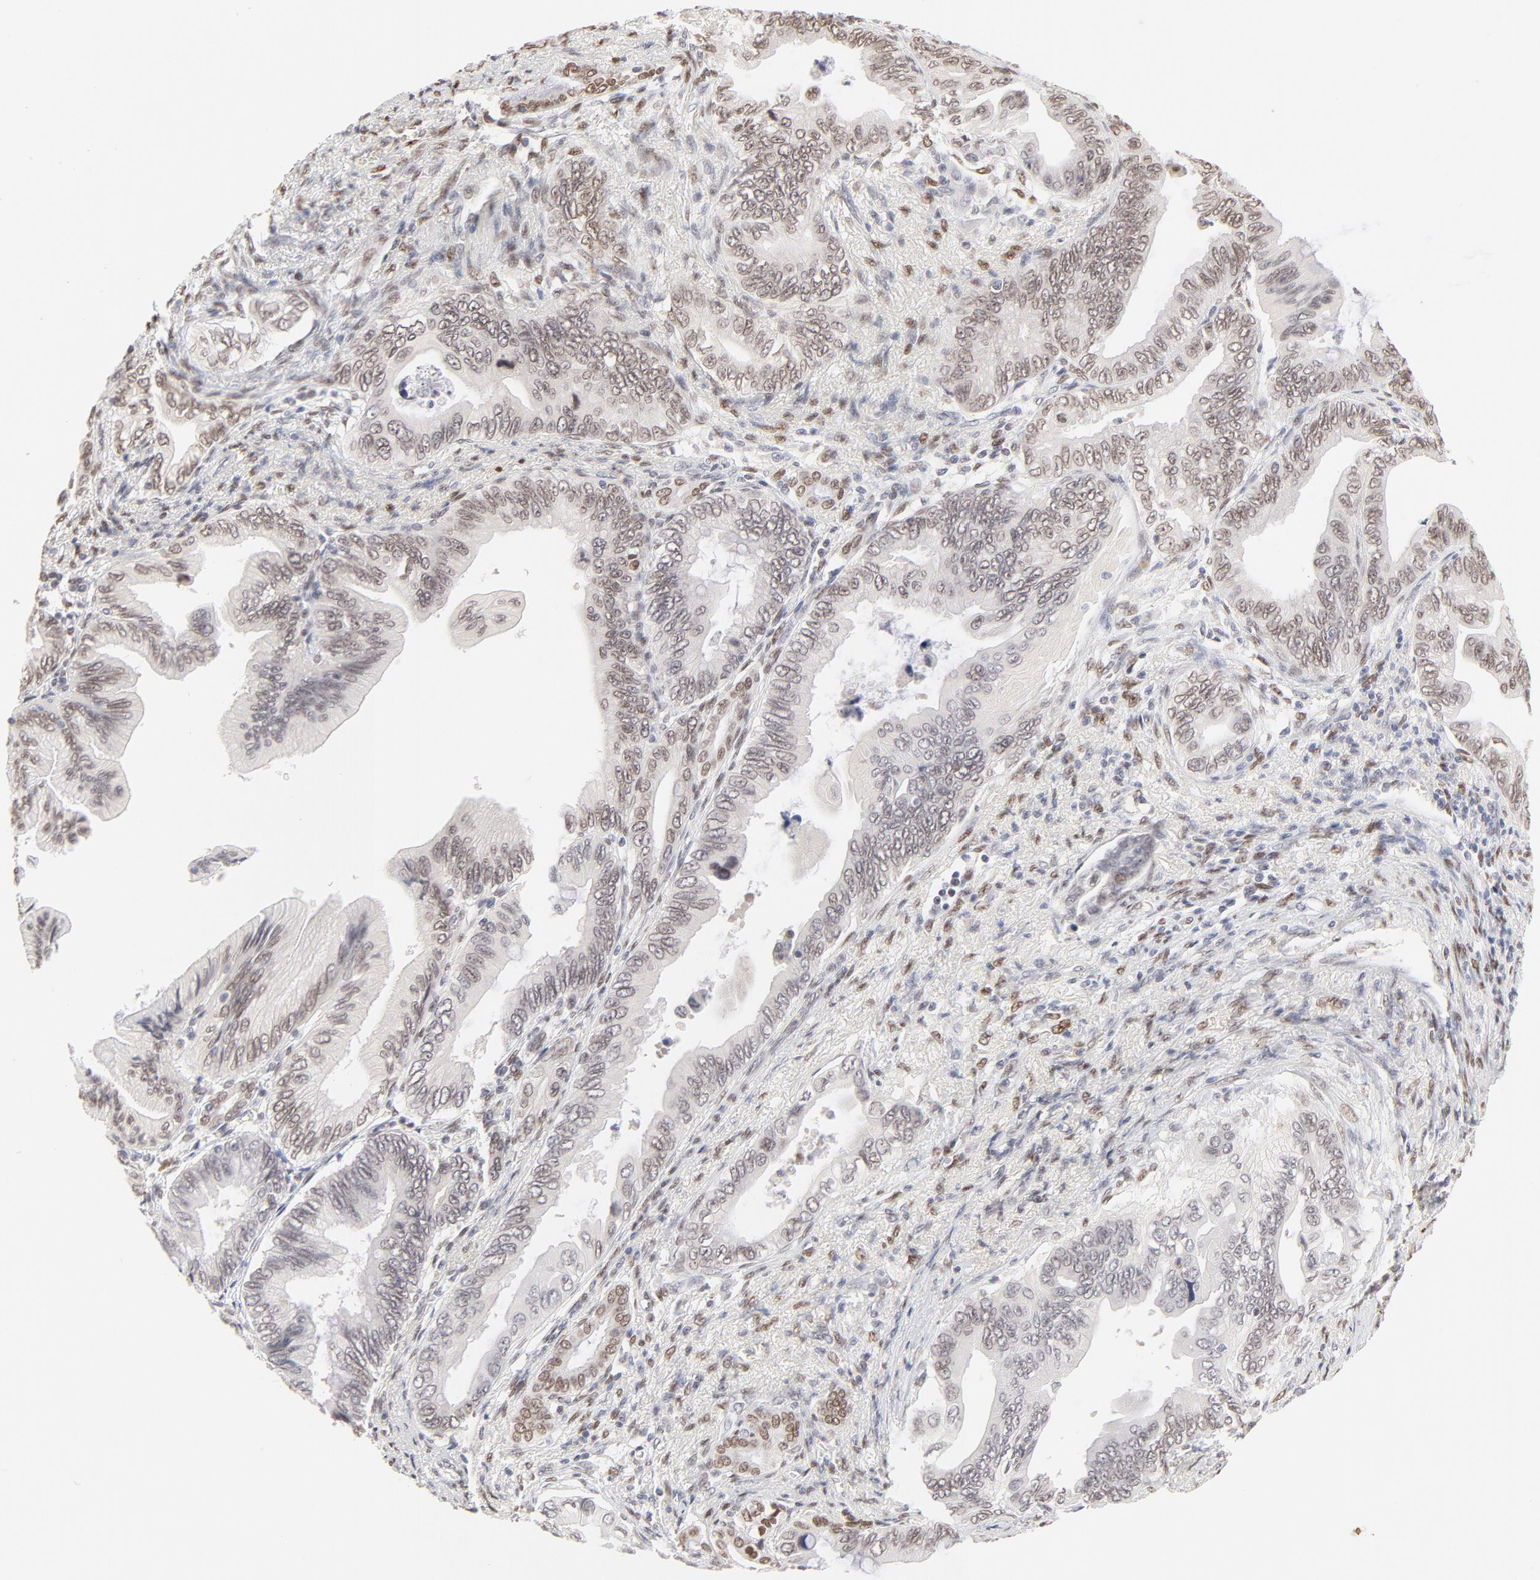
{"staining": {"intensity": "weak", "quantity": "<25%", "location": "nuclear"}, "tissue": "pancreatic cancer", "cell_type": "Tumor cells", "image_type": "cancer", "snomed": [{"axis": "morphology", "description": "Adenocarcinoma, NOS"}, {"axis": "topography", "description": "Pancreas"}], "caption": "A histopathology image of human pancreatic cancer is negative for staining in tumor cells.", "gene": "PBX3", "patient": {"sex": "female", "age": 66}}